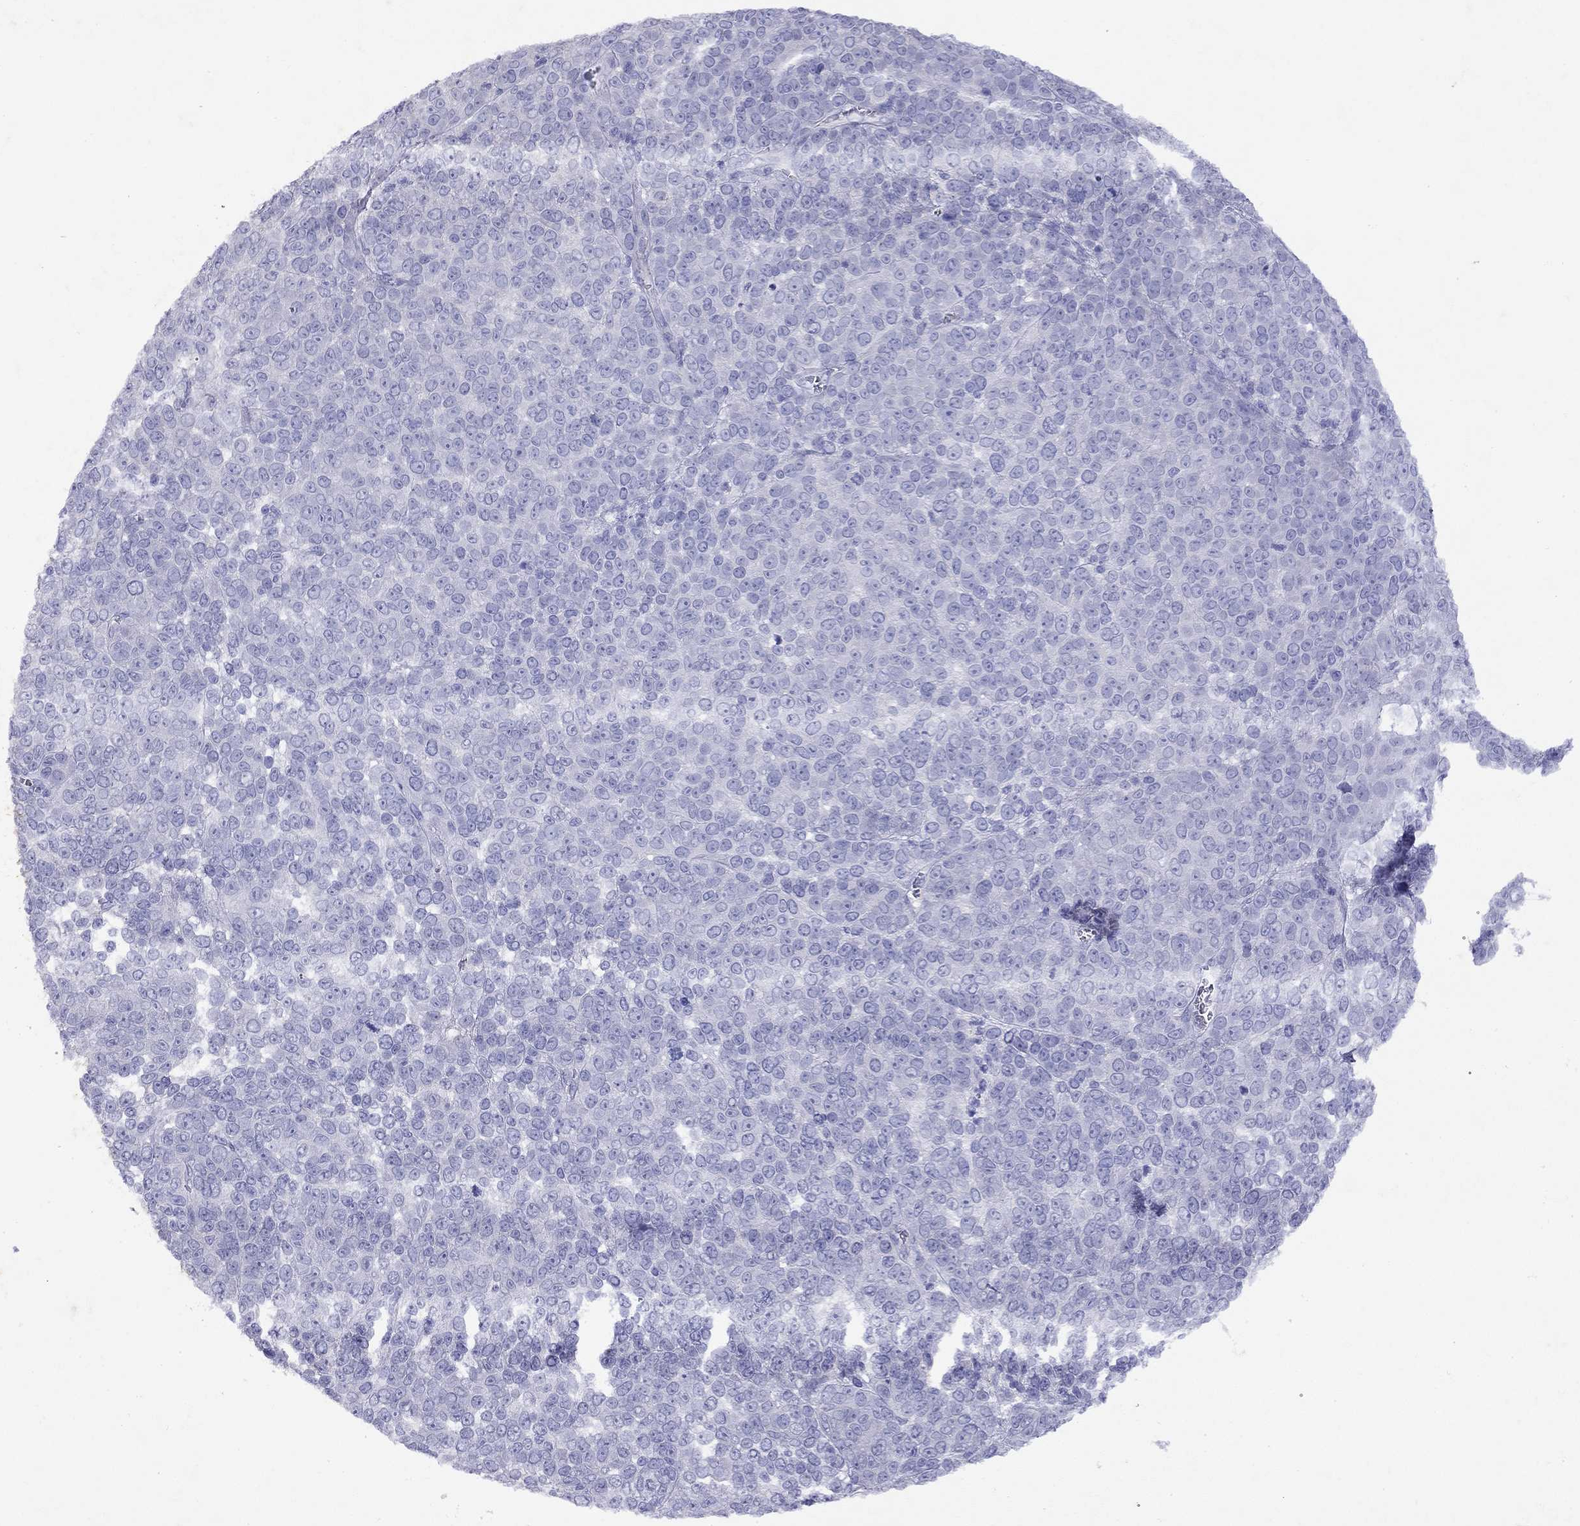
{"staining": {"intensity": "negative", "quantity": "none", "location": "none"}, "tissue": "melanoma", "cell_type": "Tumor cells", "image_type": "cancer", "snomed": [{"axis": "morphology", "description": "Malignant melanoma, NOS"}, {"axis": "topography", "description": "Skin"}], "caption": "Immunohistochemistry histopathology image of melanoma stained for a protein (brown), which exhibits no positivity in tumor cells.", "gene": "GNAT3", "patient": {"sex": "female", "age": 95}}